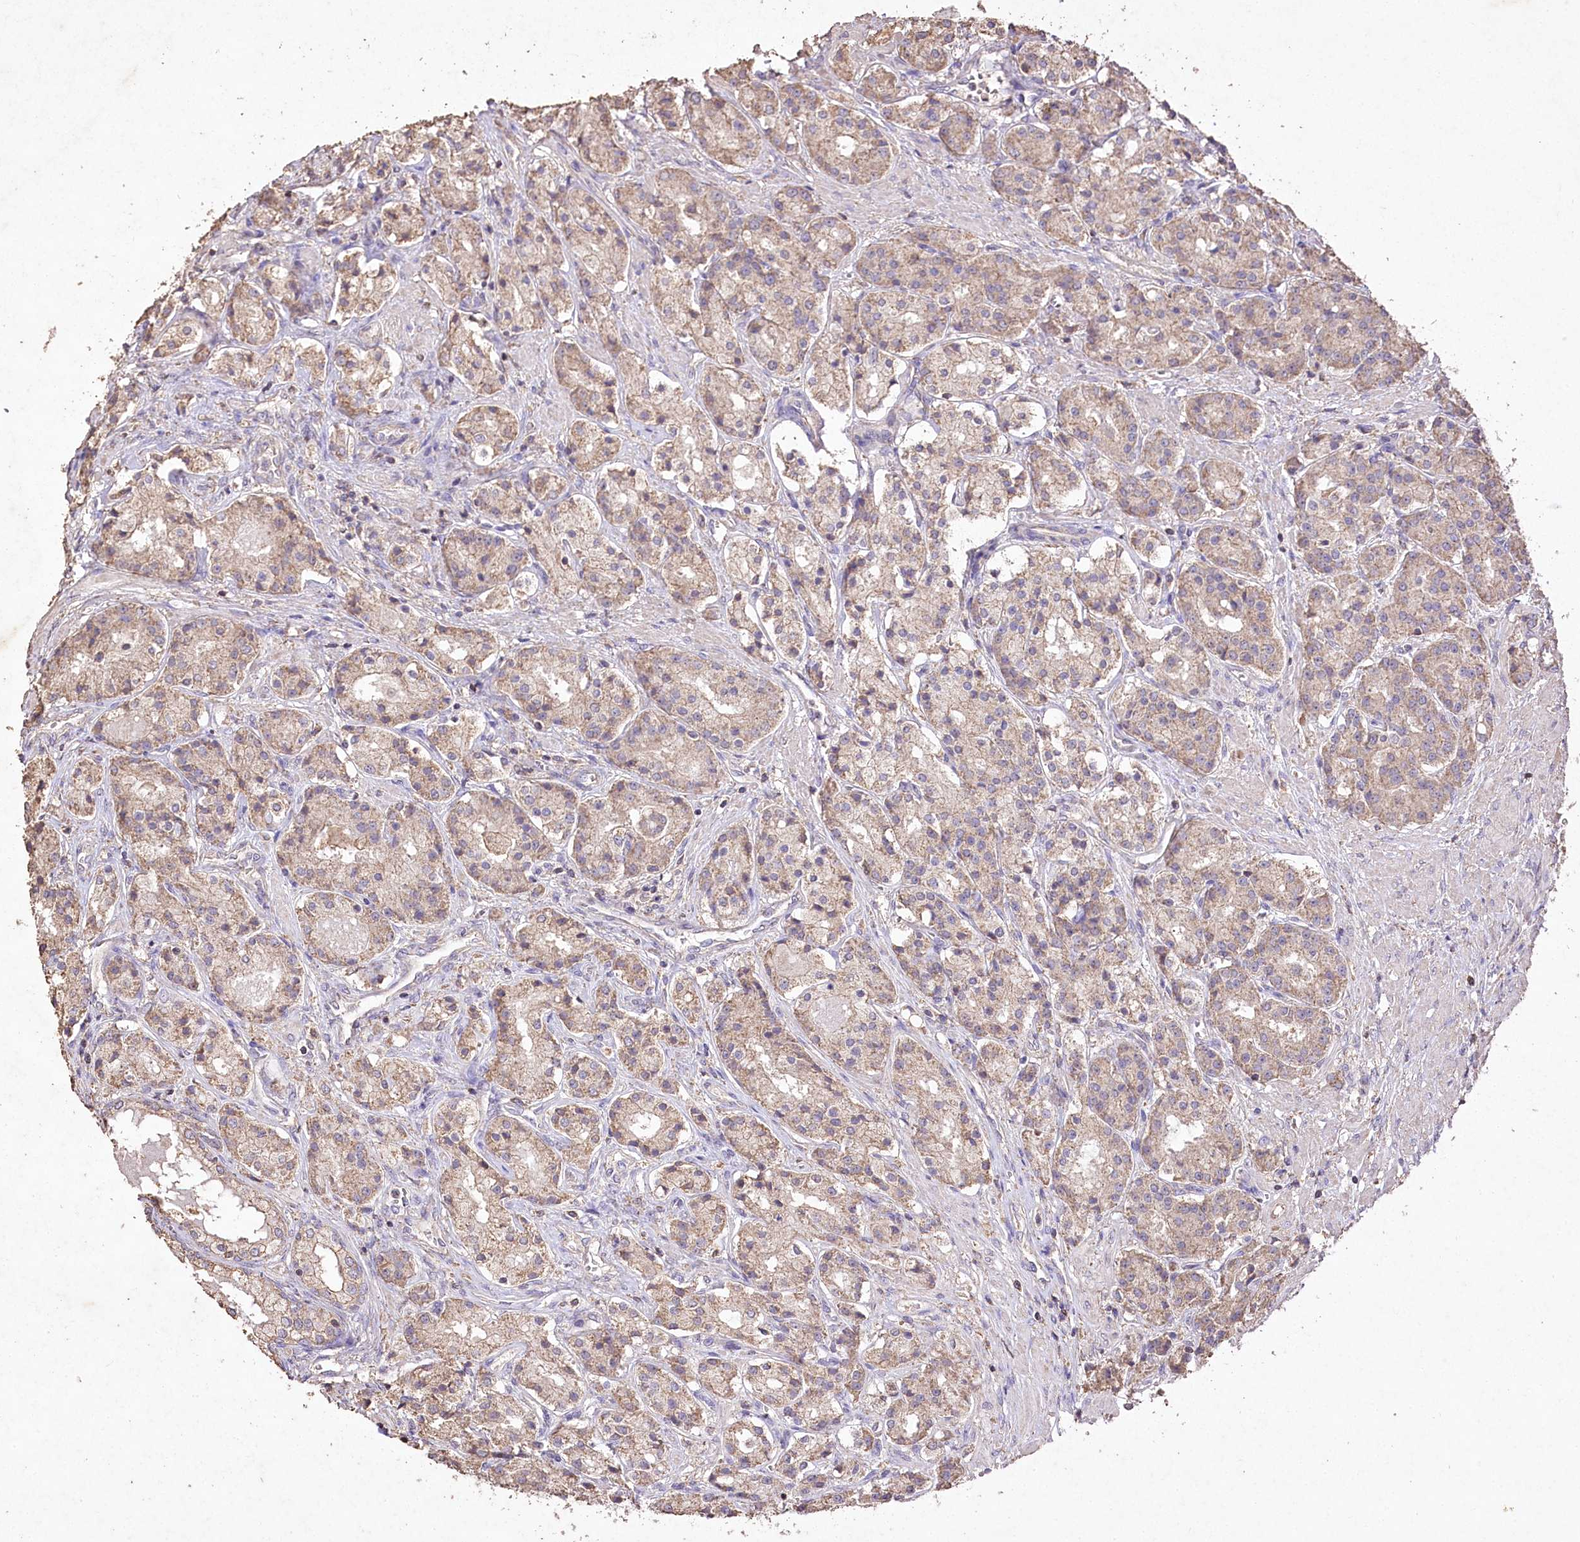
{"staining": {"intensity": "weak", "quantity": ">75%", "location": "cytoplasmic/membranous"}, "tissue": "prostate cancer", "cell_type": "Tumor cells", "image_type": "cancer", "snomed": [{"axis": "morphology", "description": "Adenocarcinoma, High grade"}, {"axis": "topography", "description": "Prostate"}], "caption": "A high-resolution micrograph shows IHC staining of high-grade adenocarcinoma (prostate), which exhibits weak cytoplasmic/membranous positivity in approximately >75% of tumor cells.", "gene": "IREB2", "patient": {"sex": "male", "age": 60}}